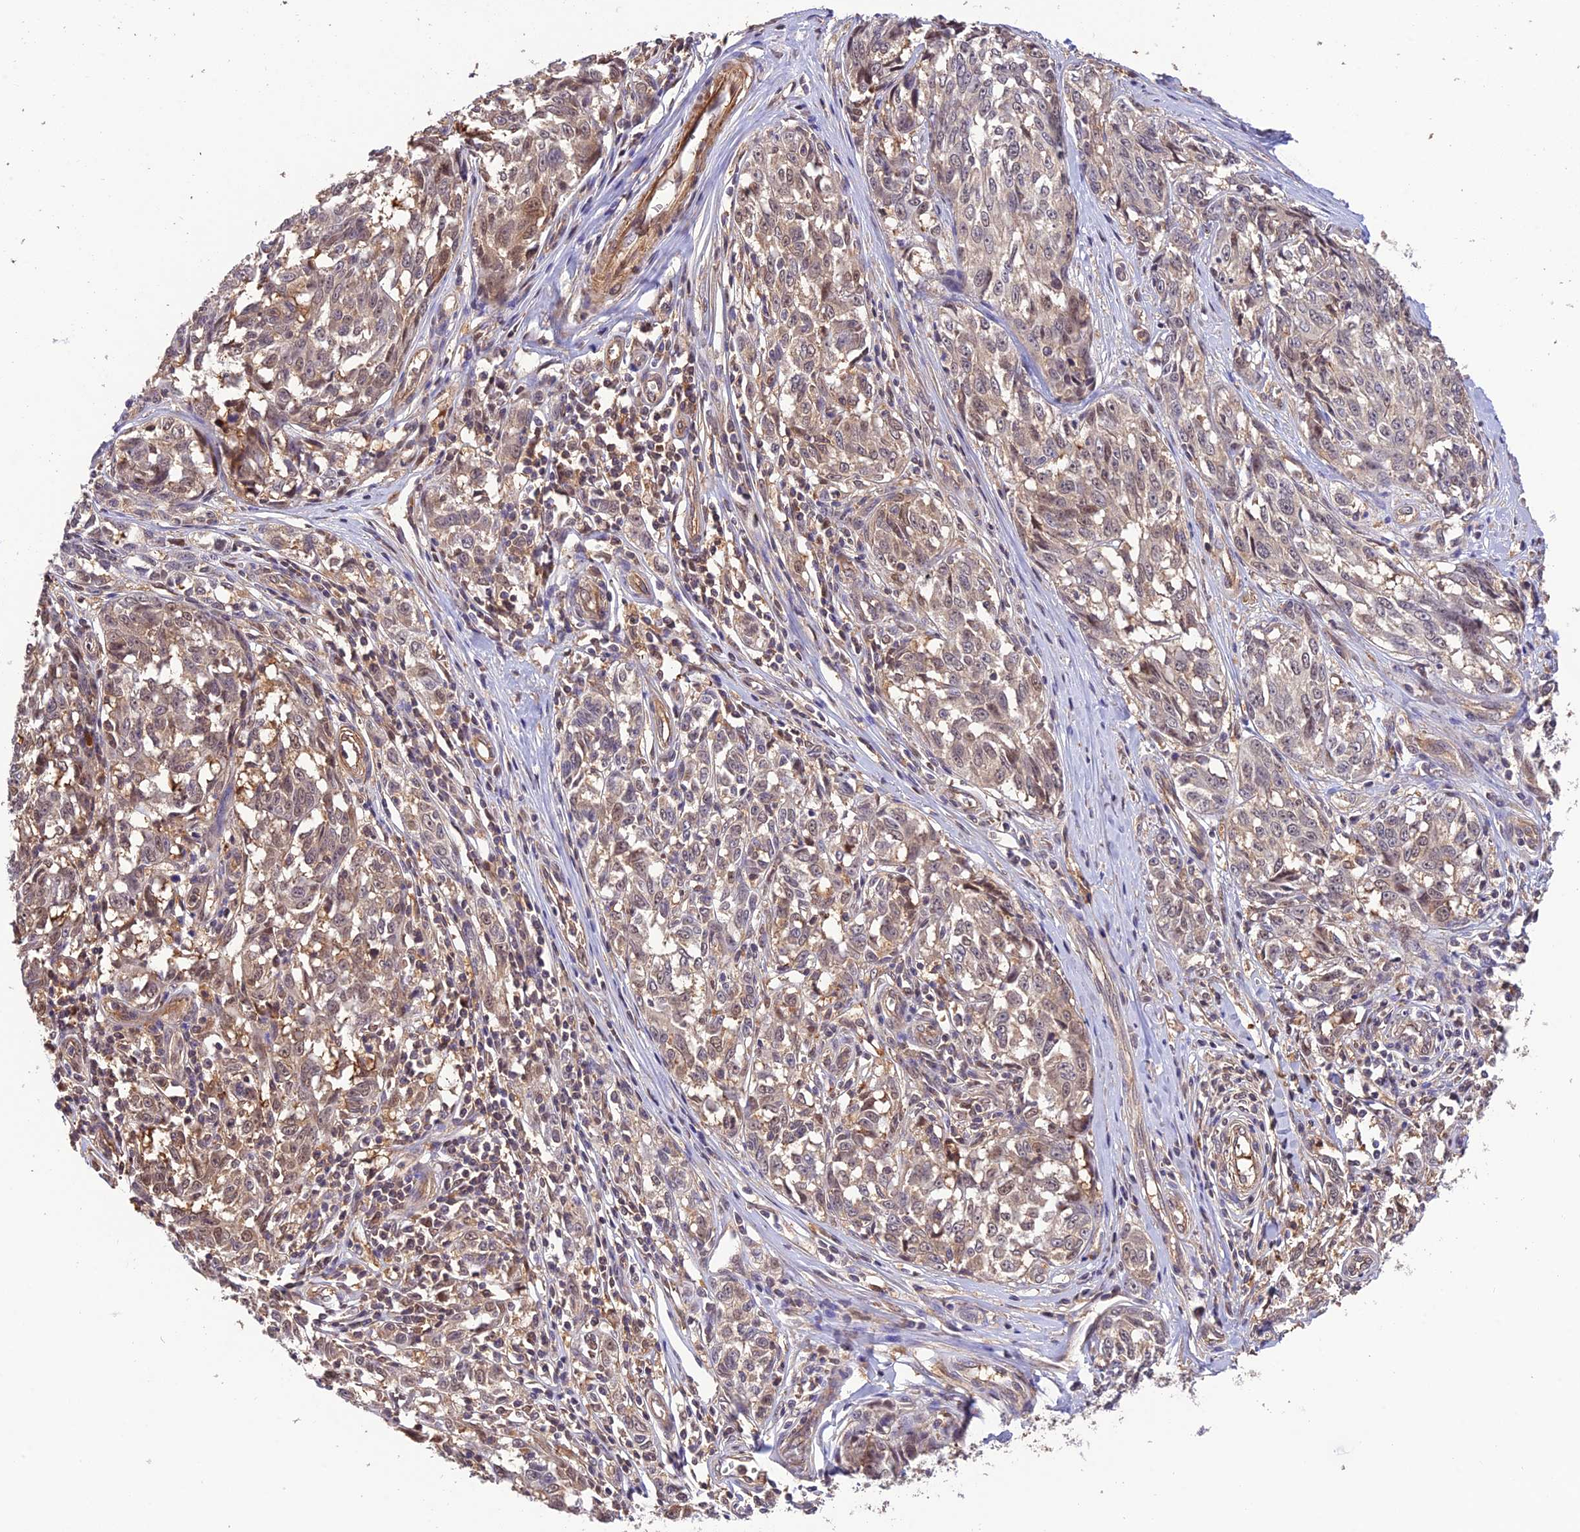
{"staining": {"intensity": "weak", "quantity": ">75%", "location": "cytoplasmic/membranous,nuclear"}, "tissue": "melanoma", "cell_type": "Tumor cells", "image_type": "cancer", "snomed": [{"axis": "morphology", "description": "Malignant melanoma, NOS"}, {"axis": "topography", "description": "Skin"}], "caption": "A micrograph of melanoma stained for a protein shows weak cytoplasmic/membranous and nuclear brown staining in tumor cells.", "gene": "PSMB3", "patient": {"sex": "female", "age": 64}}